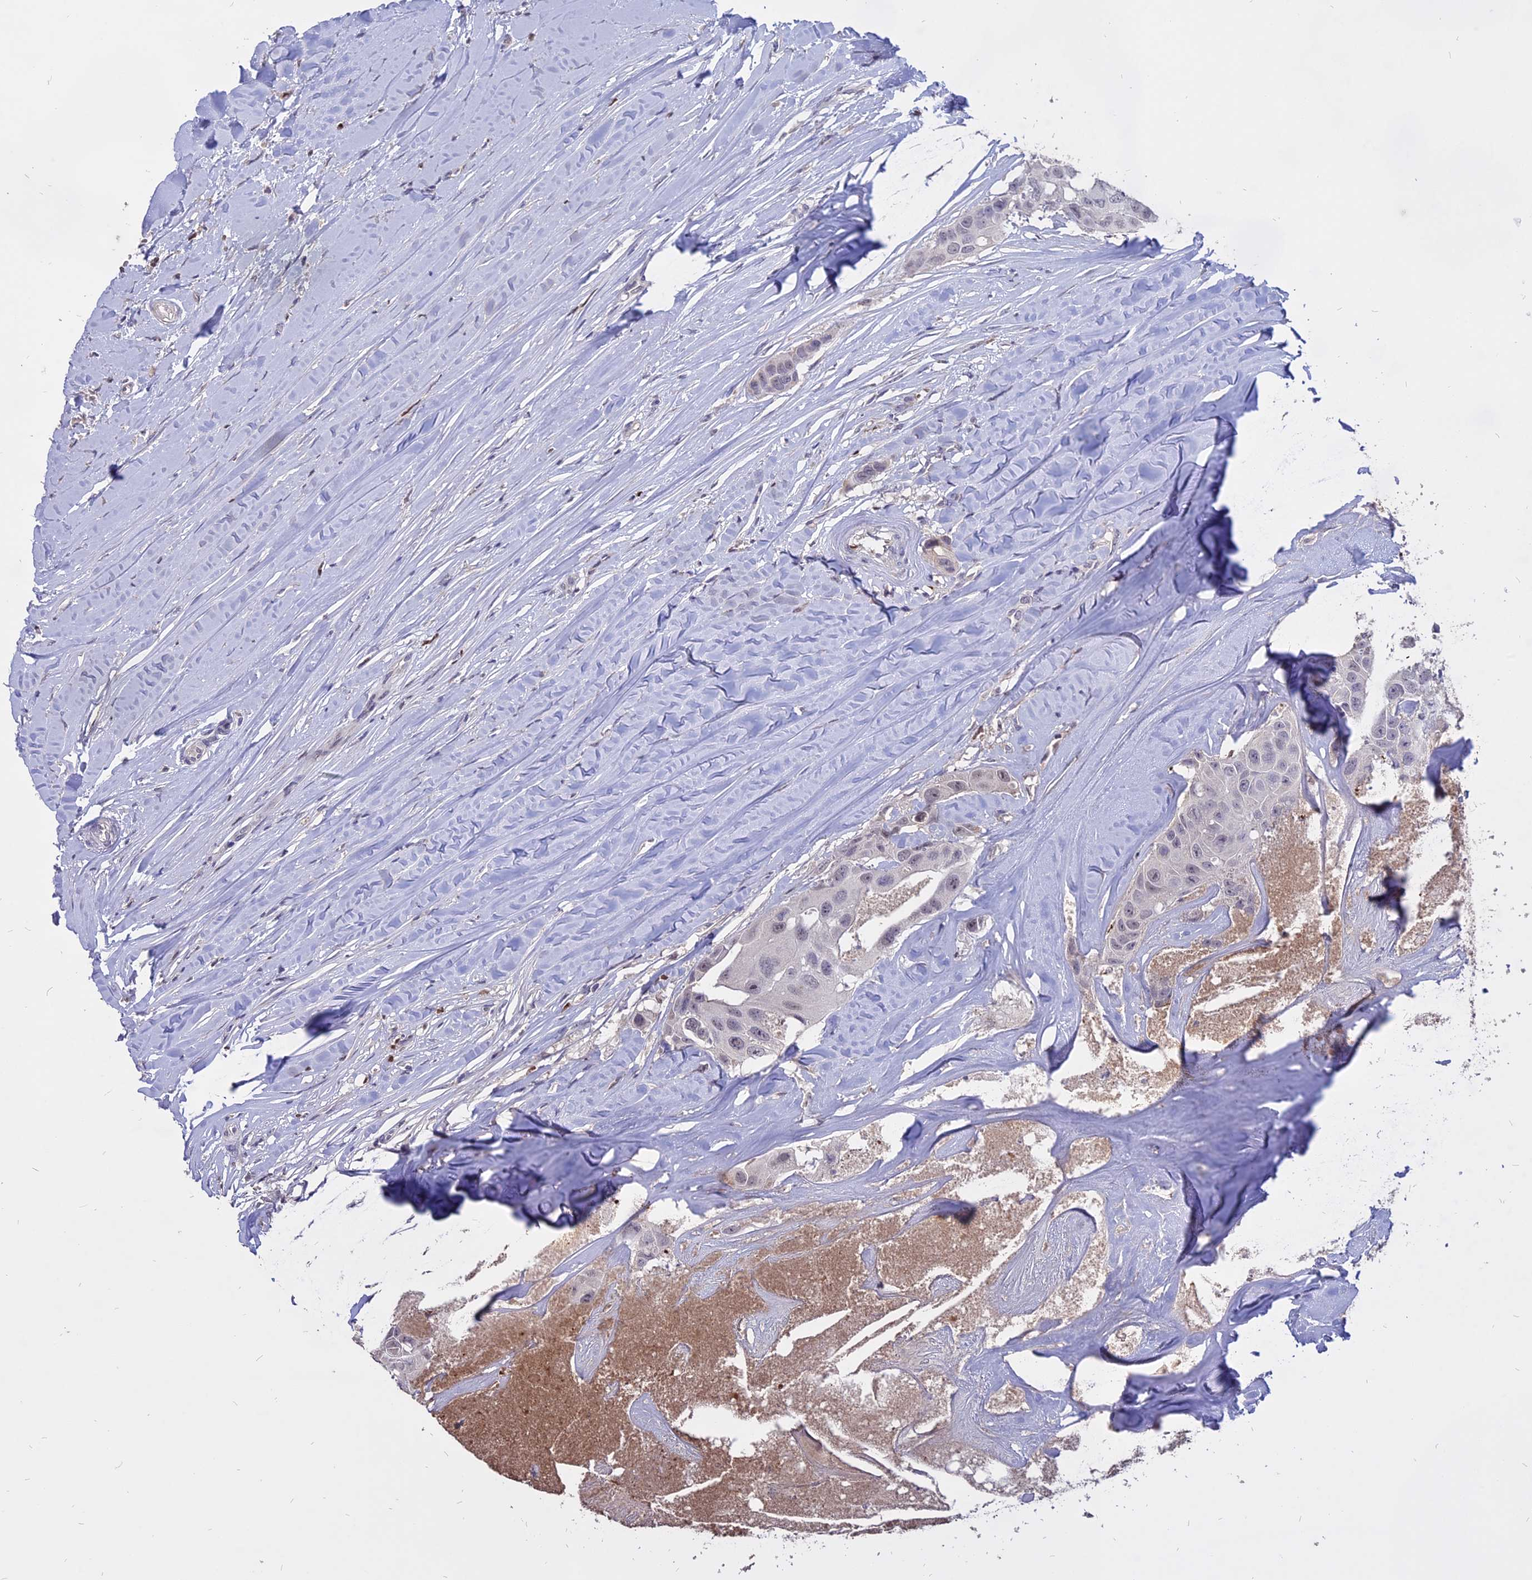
{"staining": {"intensity": "weak", "quantity": "<25%", "location": "nuclear"}, "tissue": "head and neck cancer", "cell_type": "Tumor cells", "image_type": "cancer", "snomed": [{"axis": "morphology", "description": "Adenocarcinoma, NOS"}, {"axis": "morphology", "description": "Adenocarcinoma, metastatic, NOS"}, {"axis": "topography", "description": "Head-Neck"}], "caption": "IHC photomicrograph of neoplastic tissue: head and neck cancer stained with DAB displays no significant protein staining in tumor cells.", "gene": "TMEM263", "patient": {"sex": "male", "age": 75}}